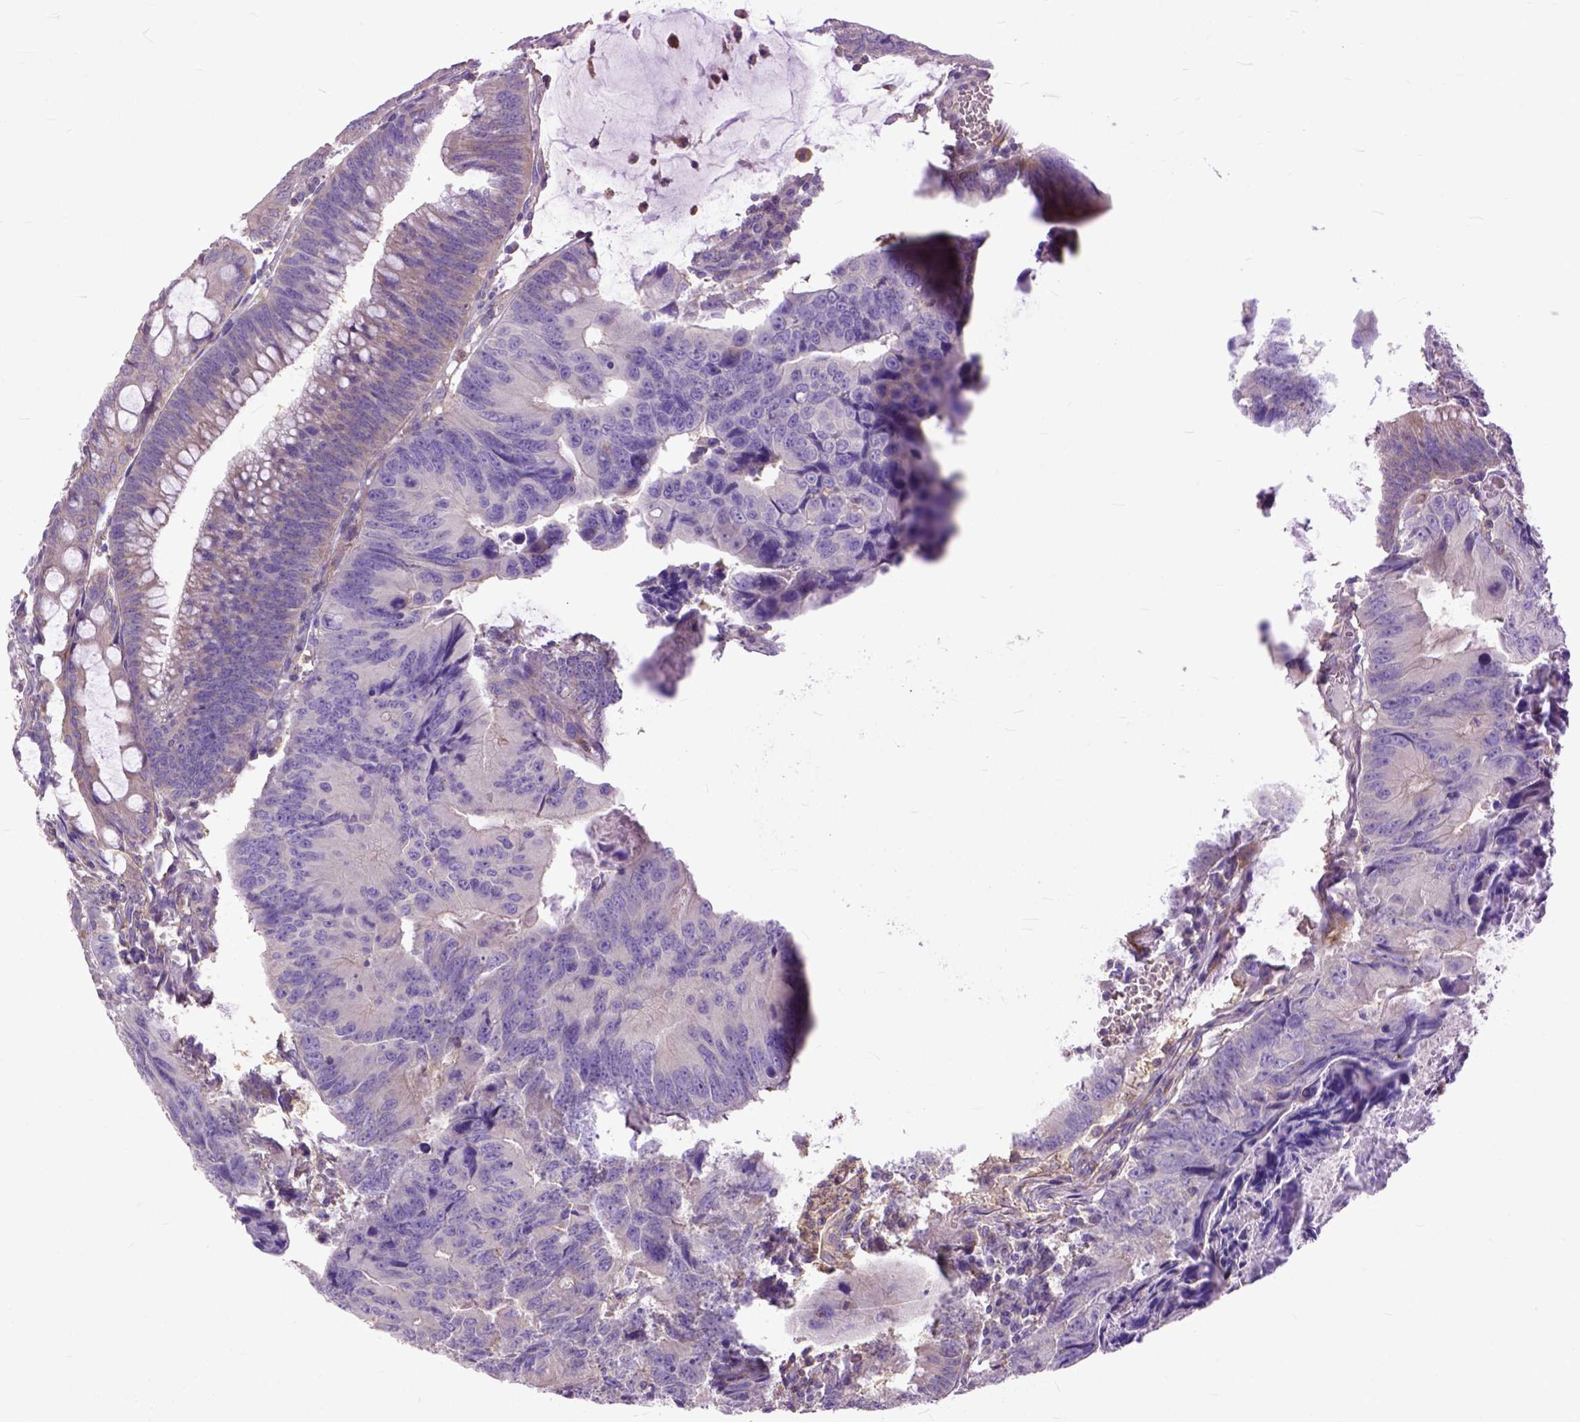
{"staining": {"intensity": "negative", "quantity": "none", "location": "none"}, "tissue": "colorectal cancer", "cell_type": "Tumor cells", "image_type": "cancer", "snomed": [{"axis": "morphology", "description": "Adenocarcinoma, NOS"}, {"axis": "topography", "description": "Colon"}], "caption": "The image demonstrates no staining of tumor cells in colorectal cancer (adenocarcinoma).", "gene": "NAMPT", "patient": {"sex": "female", "age": 87}}